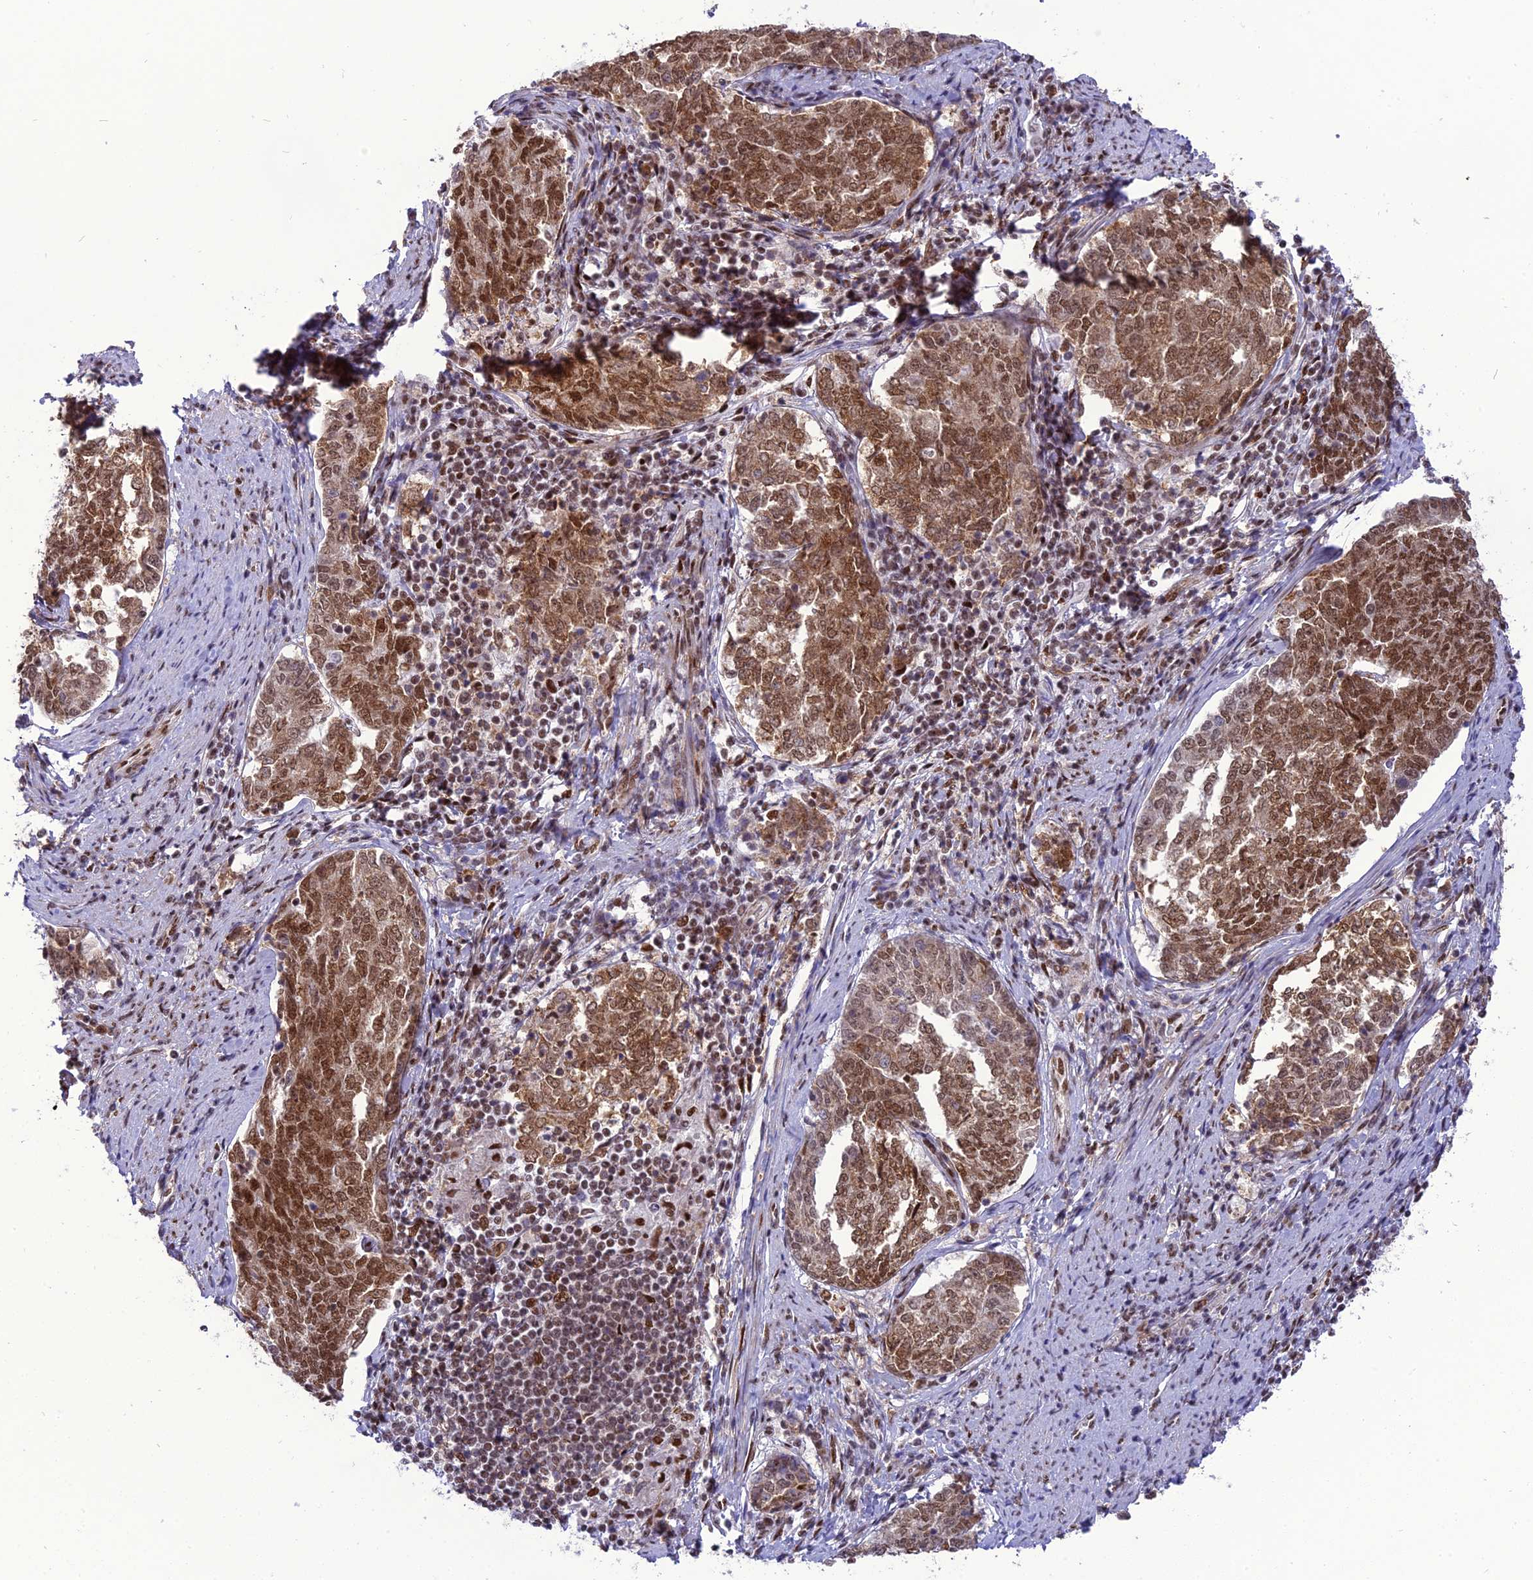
{"staining": {"intensity": "moderate", "quantity": ">75%", "location": "nuclear"}, "tissue": "endometrial cancer", "cell_type": "Tumor cells", "image_type": "cancer", "snomed": [{"axis": "morphology", "description": "Adenocarcinoma, NOS"}, {"axis": "topography", "description": "Endometrium"}], "caption": "Brown immunohistochemical staining in endometrial cancer (adenocarcinoma) displays moderate nuclear staining in approximately >75% of tumor cells.", "gene": "DDX1", "patient": {"sex": "female", "age": 80}}